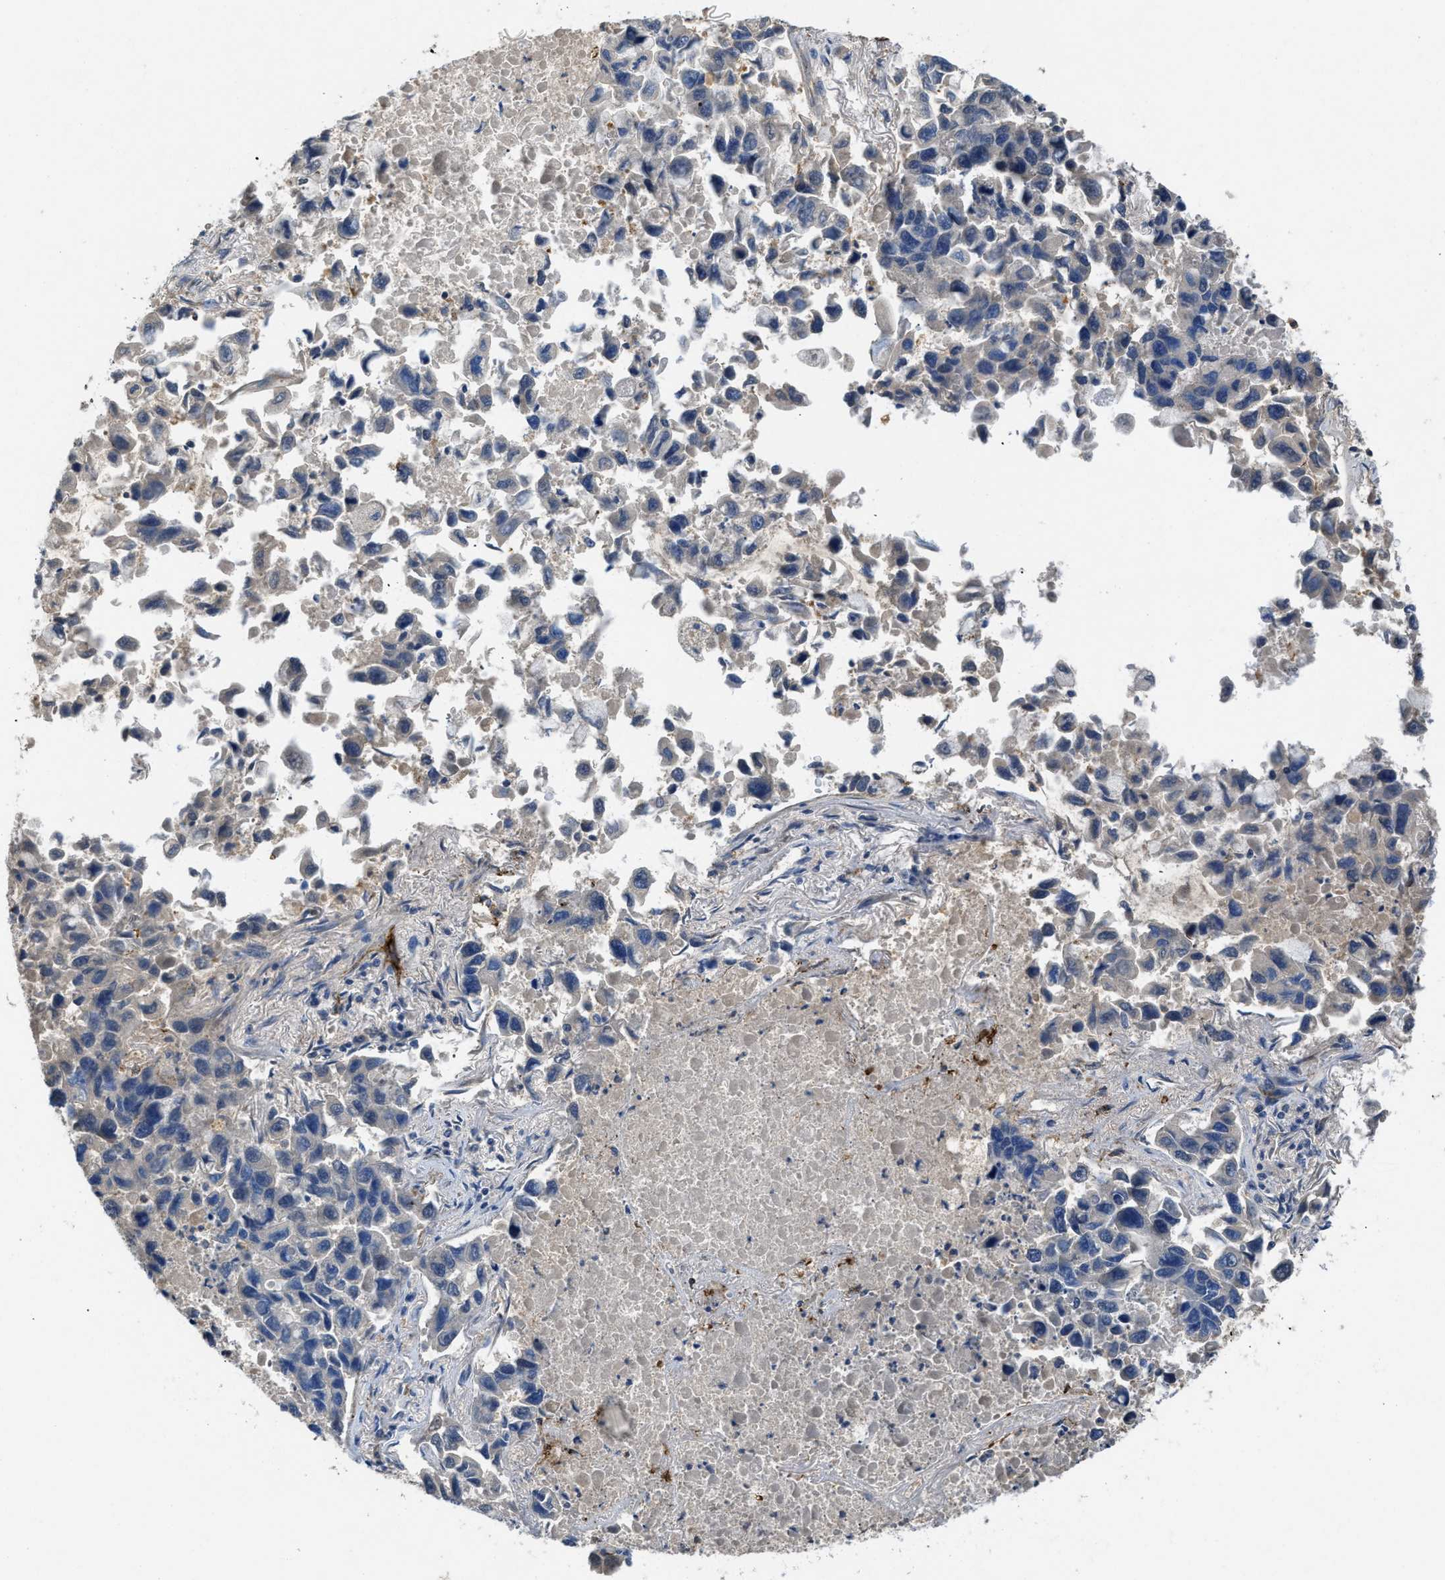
{"staining": {"intensity": "negative", "quantity": "none", "location": "none"}, "tissue": "lung cancer", "cell_type": "Tumor cells", "image_type": "cancer", "snomed": [{"axis": "morphology", "description": "Adenocarcinoma, NOS"}, {"axis": "topography", "description": "Lung"}], "caption": "Photomicrograph shows no significant protein staining in tumor cells of lung cancer (adenocarcinoma). (Brightfield microscopy of DAB immunohistochemistry (IHC) at high magnification).", "gene": "SPEG", "patient": {"sex": "male", "age": 64}}